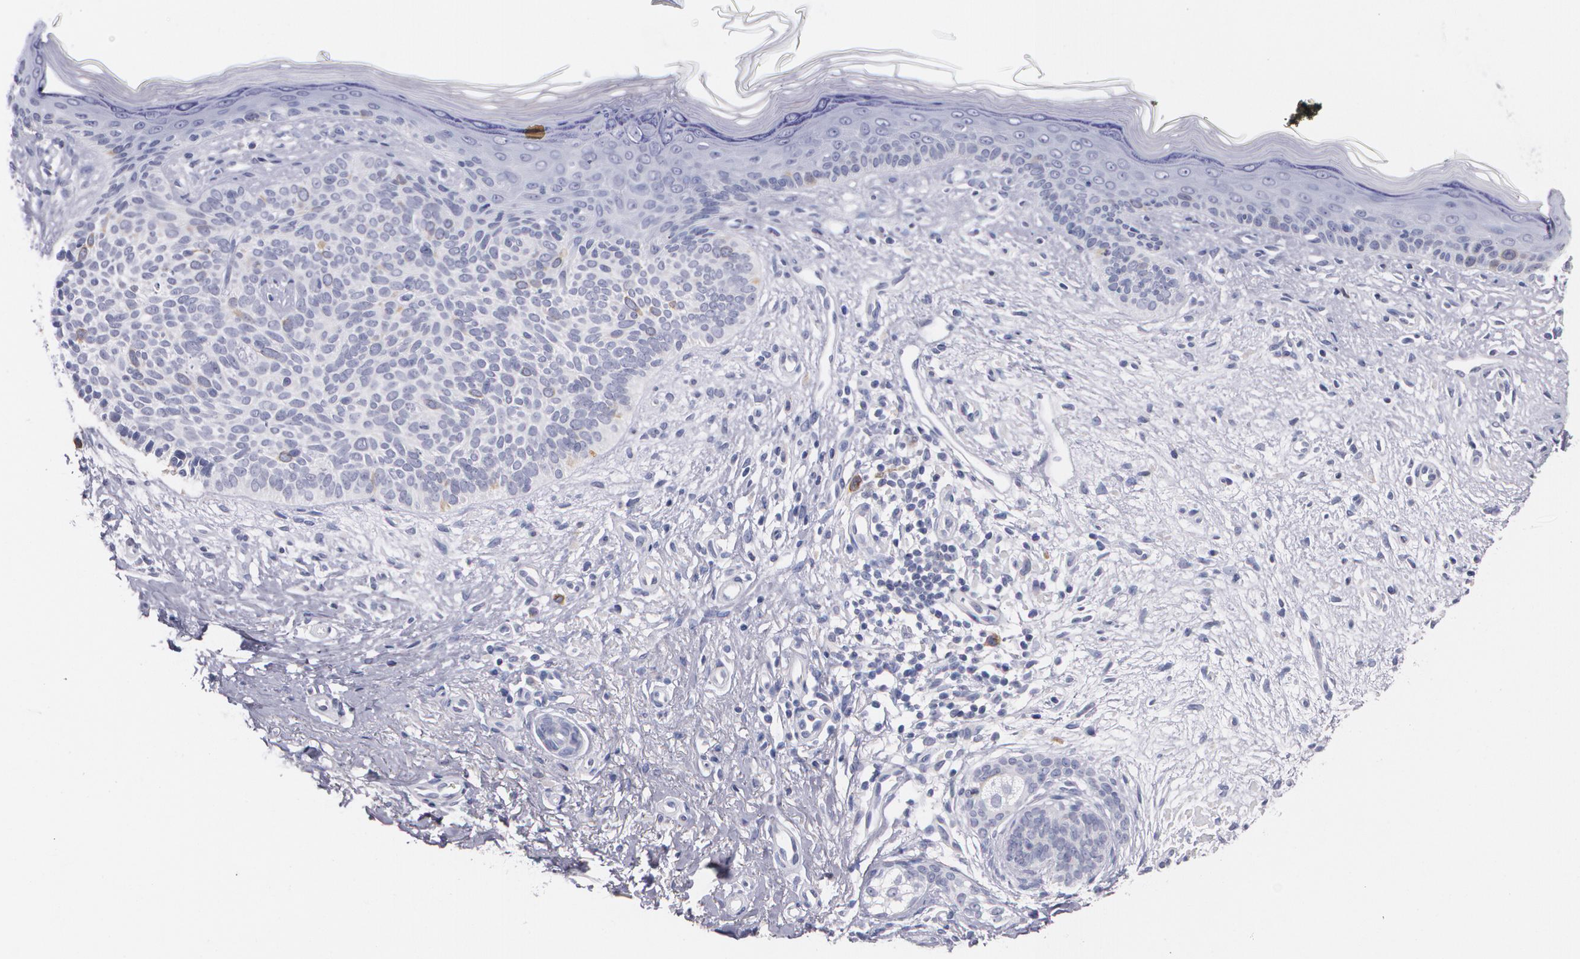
{"staining": {"intensity": "weak", "quantity": "<25%", "location": "cytoplasmic/membranous"}, "tissue": "skin cancer", "cell_type": "Tumor cells", "image_type": "cancer", "snomed": [{"axis": "morphology", "description": "Basal cell carcinoma"}, {"axis": "topography", "description": "Skin"}], "caption": "The micrograph exhibits no significant staining in tumor cells of basal cell carcinoma (skin).", "gene": "HMMR", "patient": {"sex": "female", "age": 78}}